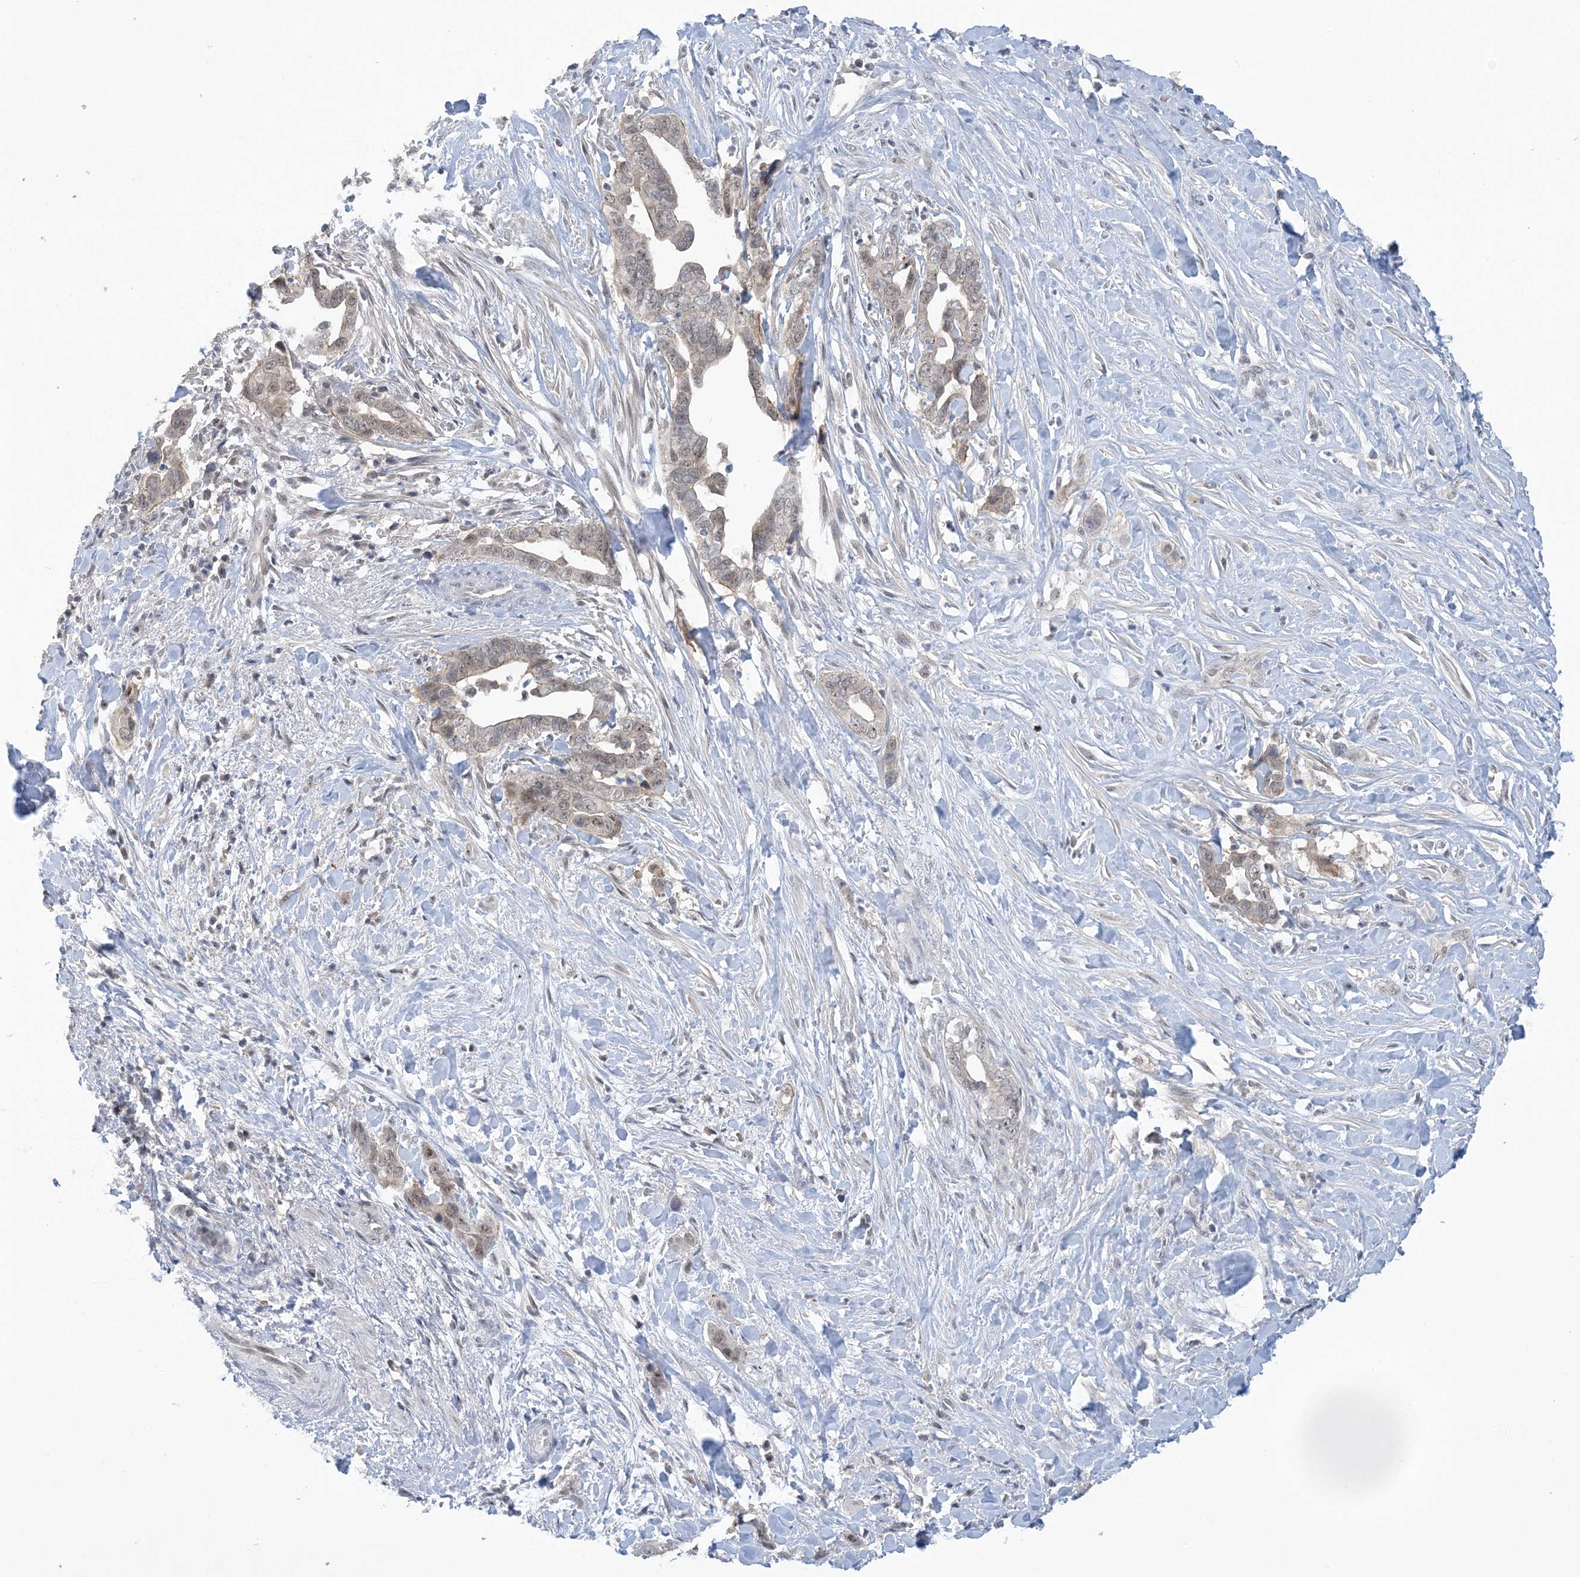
{"staining": {"intensity": "weak", "quantity": "<25%", "location": "nuclear"}, "tissue": "liver cancer", "cell_type": "Tumor cells", "image_type": "cancer", "snomed": [{"axis": "morphology", "description": "Cholangiocarcinoma"}, {"axis": "topography", "description": "Liver"}], "caption": "Protein analysis of liver cancer (cholangiocarcinoma) displays no significant positivity in tumor cells.", "gene": "UBE2E1", "patient": {"sex": "female", "age": 79}}